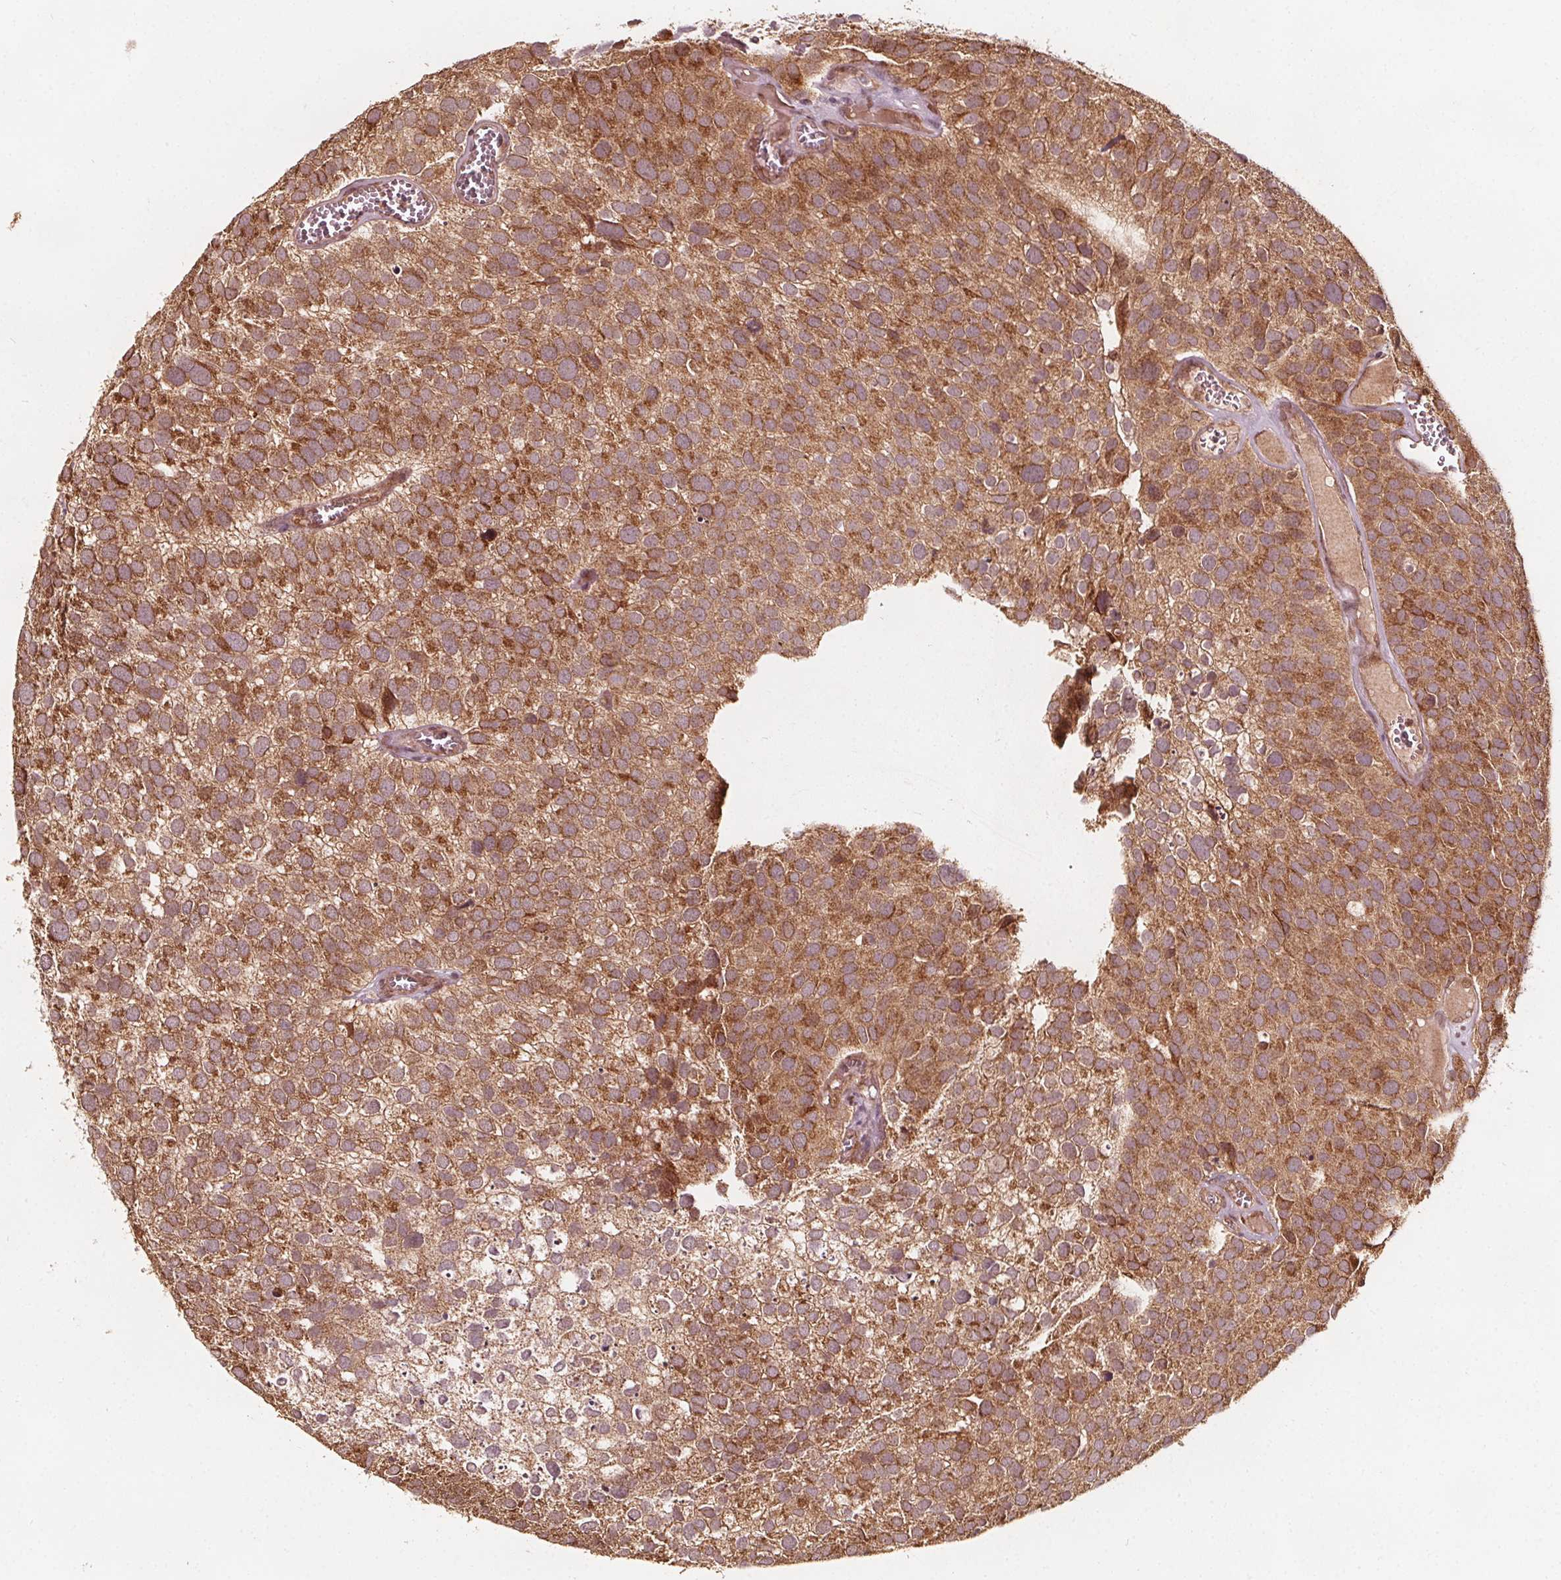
{"staining": {"intensity": "moderate", "quantity": ">75%", "location": "cytoplasmic/membranous"}, "tissue": "urothelial cancer", "cell_type": "Tumor cells", "image_type": "cancer", "snomed": [{"axis": "morphology", "description": "Urothelial carcinoma, Low grade"}, {"axis": "topography", "description": "Urinary bladder"}], "caption": "Immunohistochemistry micrograph of neoplastic tissue: urothelial cancer stained using immunohistochemistry (IHC) demonstrates medium levels of moderate protein expression localized specifically in the cytoplasmic/membranous of tumor cells, appearing as a cytoplasmic/membranous brown color.", "gene": "AIP", "patient": {"sex": "female", "age": 69}}